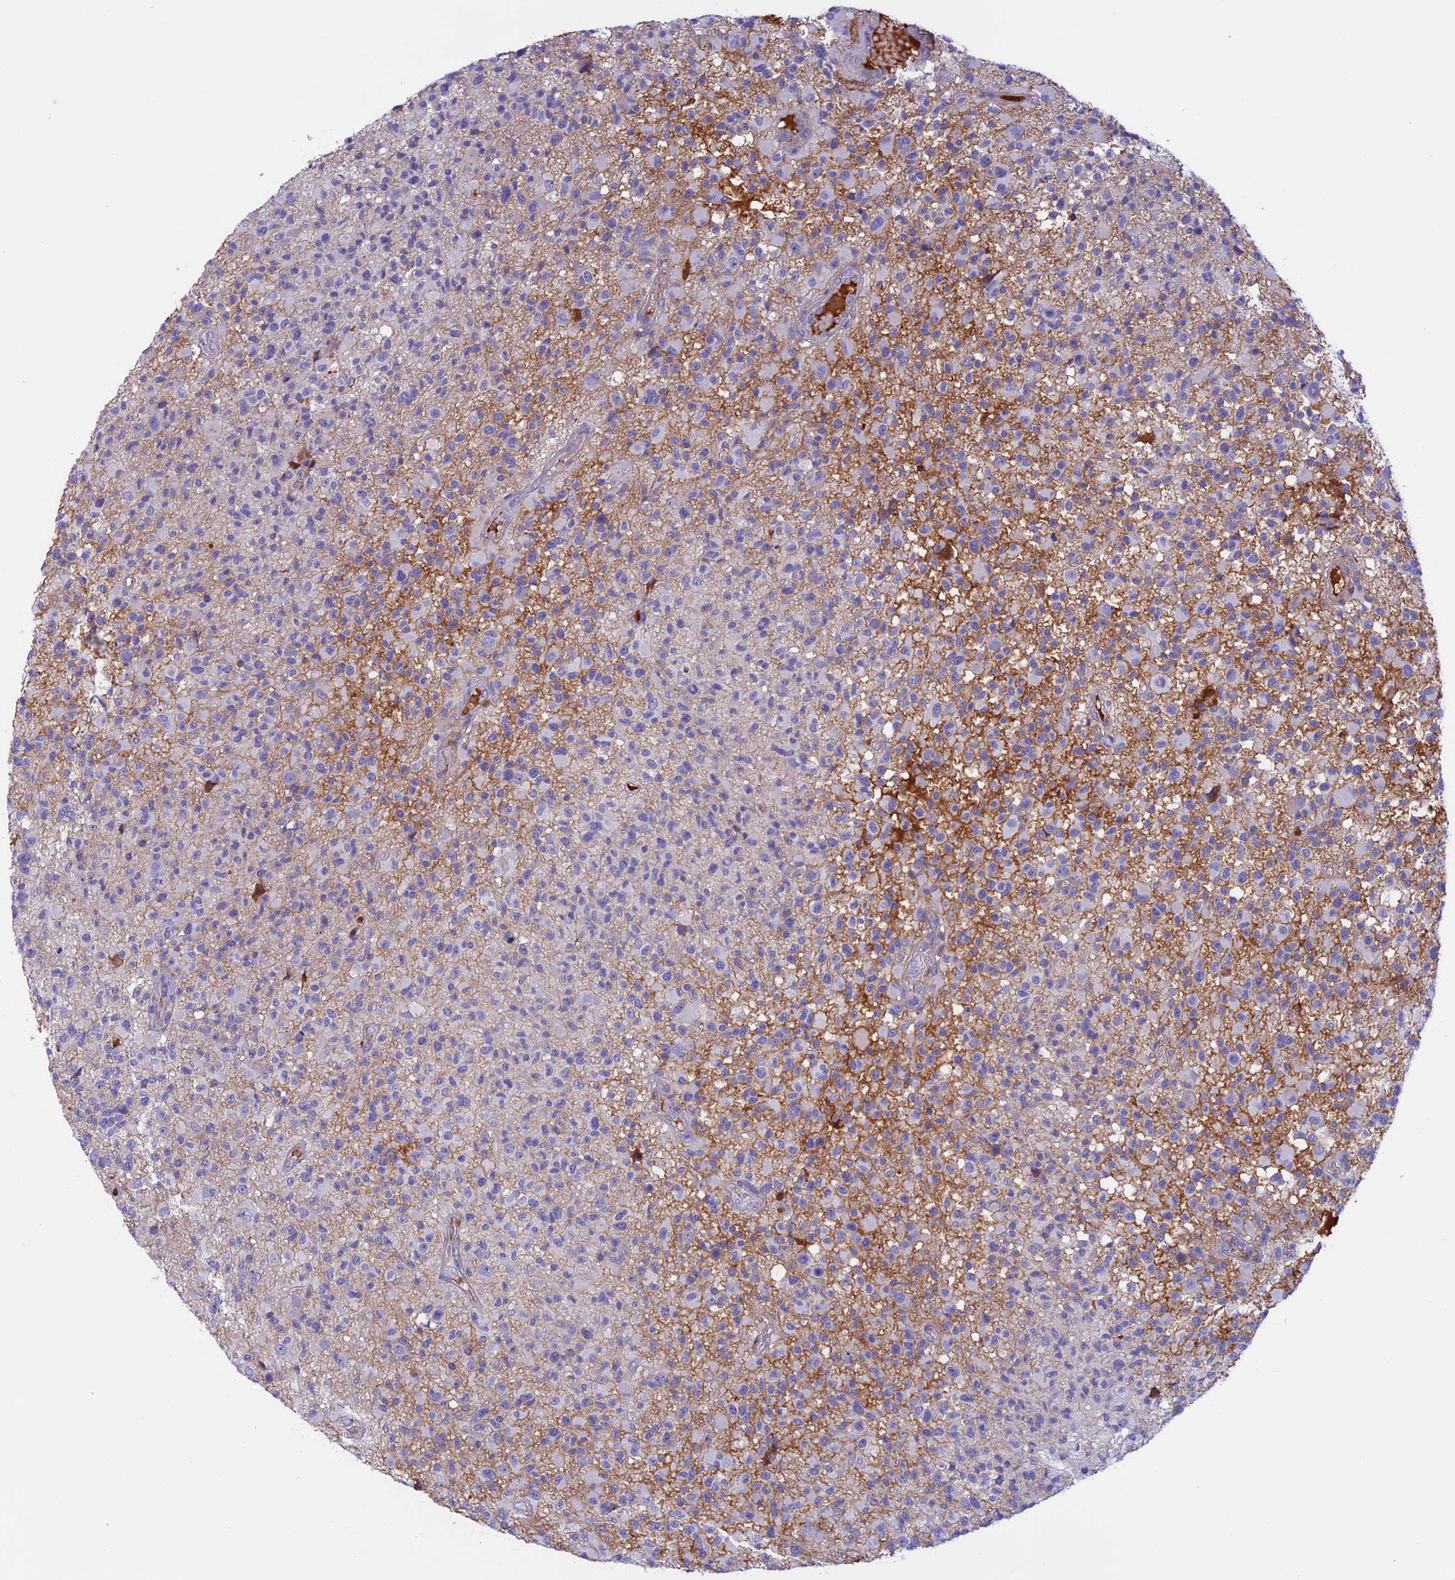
{"staining": {"intensity": "negative", "quantity": "none", "location": "none"}, "tissue": "glioma", "cell_type": "Tumor cells", "image_type": "cancer", "snomed": [{"axis": "morphology", "description": "Glioma, malignant, High grade"}, {"axis": "morphology", "description": "Glioblastoma, NOS"}, {"axis": "topography", "description": "Brain"}], "caption": "Immunohistochemistry histopathology image of neoplastic tissue: glioblastoma stained with DAB displays no significant protein expression in tumor cells.", "gene": "ANGPTL2", "patient": {"sex": "male", "age": 60}}